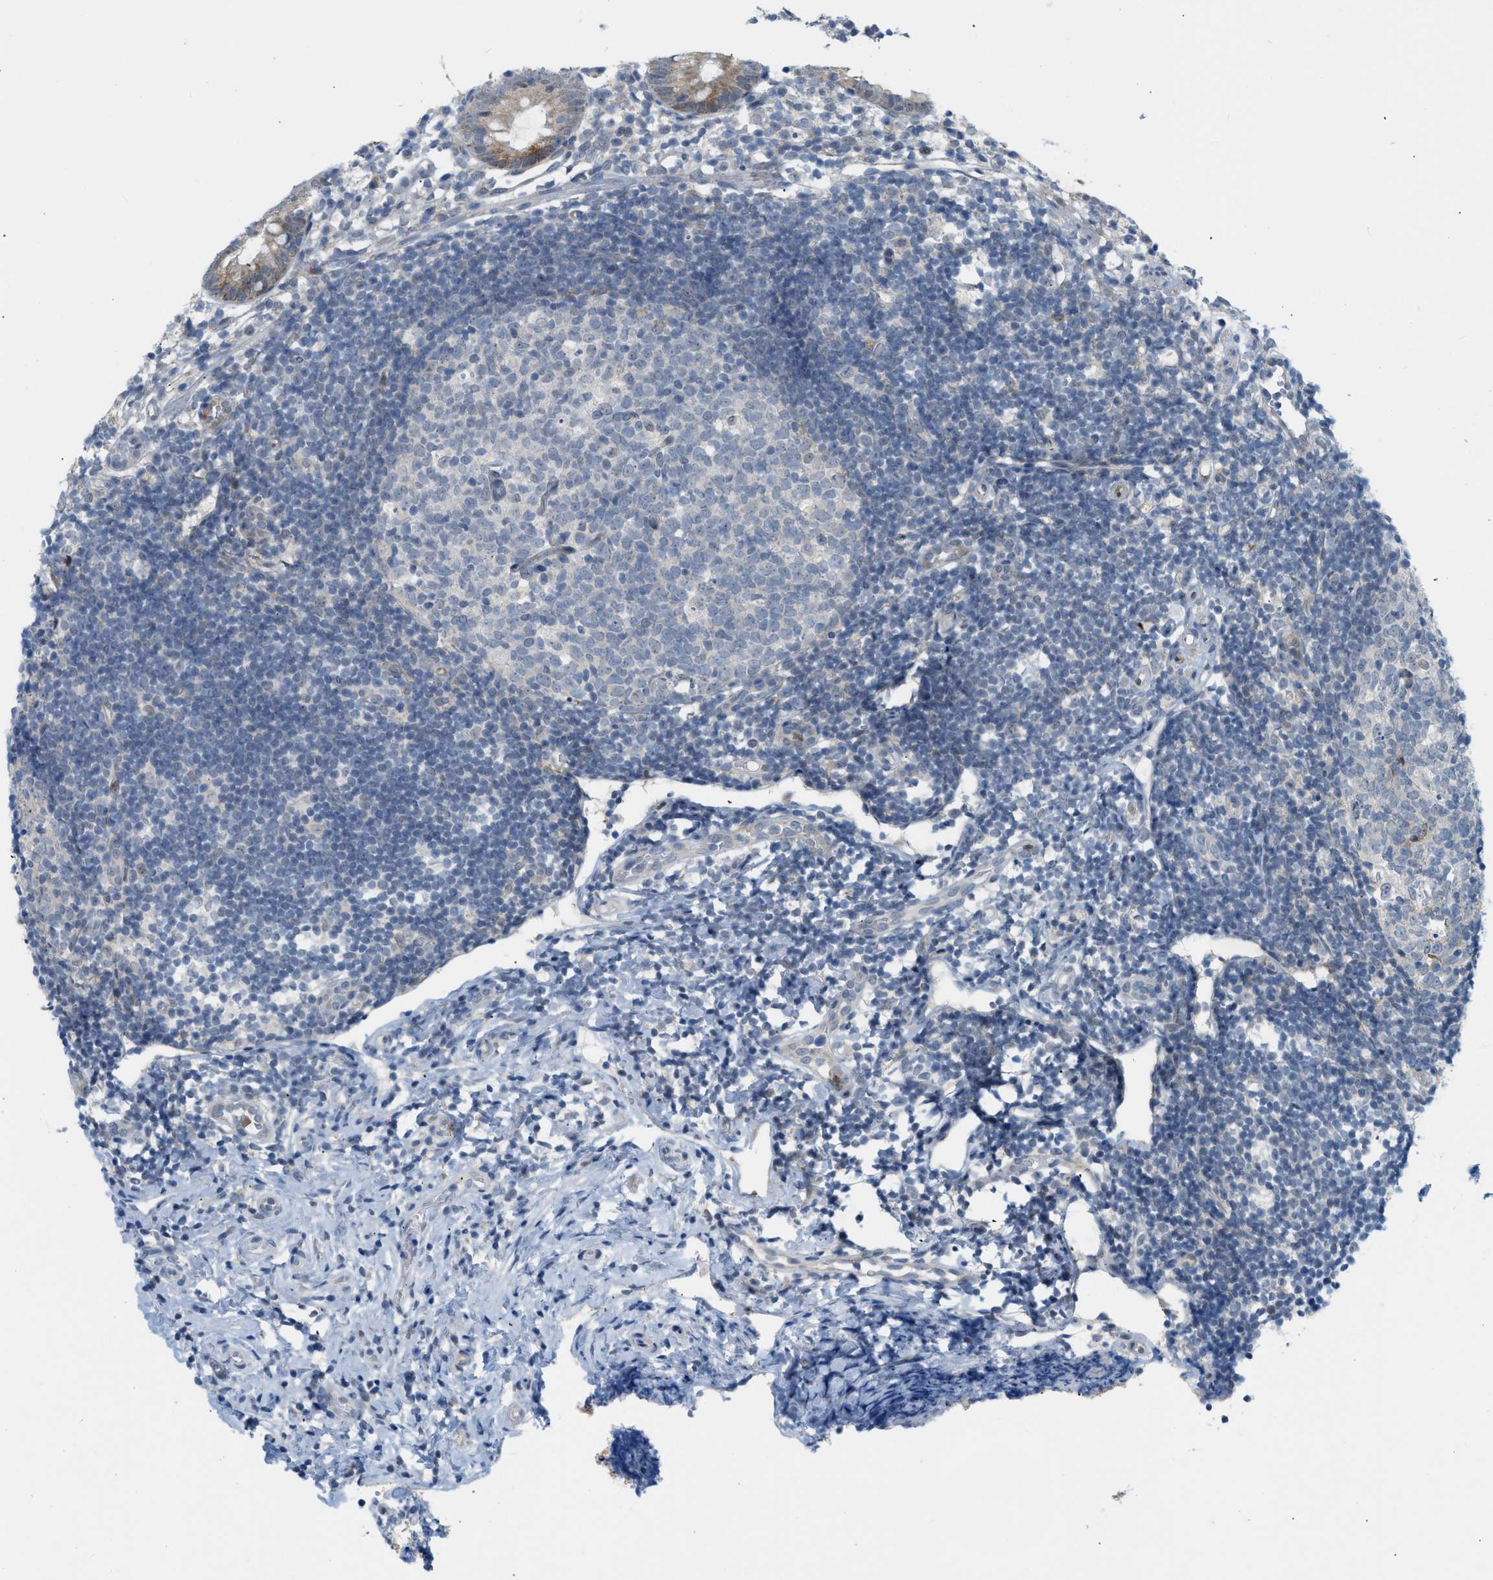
{"staining": {"intensity": "moderate", "quantity": "<25%", "location": "cytoplasmic/membranous"}, "tissue": "appendix", "cell_type": "Glandular cells", "image_type": "normal", "snomed": [{"axis": "morphology", "description": "Normal tissue, NOS"}, {"axis": "topography", "description": "Appendix"}], "caption": "A histopathology image showing moderate cytoplasmic/membranous expression in about <25% of glandular cells in benign appendix, as visualized by brown immunohistochemical staining.", "gene": "ZNF408", "patient": {"sex": "female", "age": 20}}